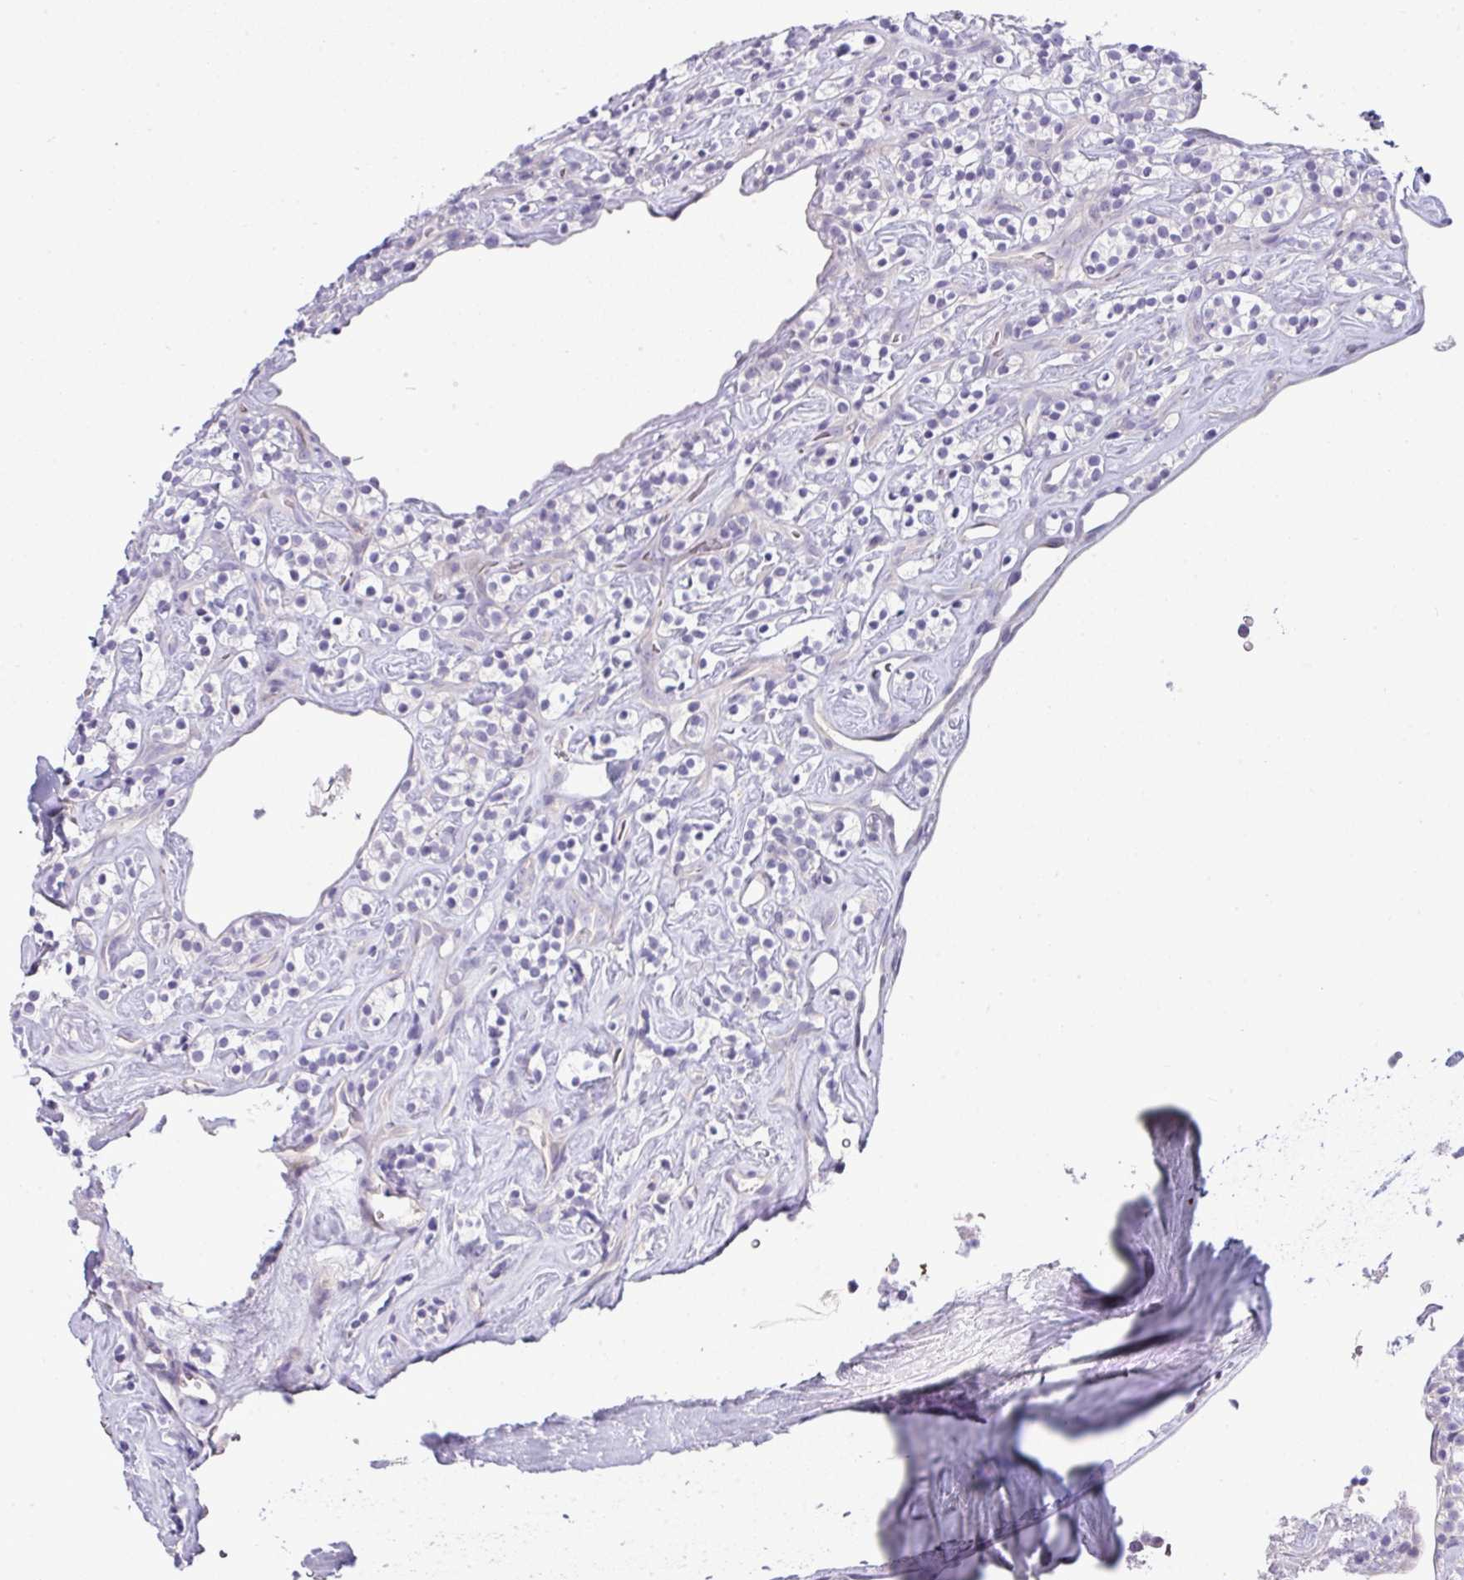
{"staining": {"intensity": "negative", "quantity": "none", "location": "none"}, "tissue": "renal cancer", "cell_type": "Tumor cells", "image_type": "cancer", "snomed": [{"axis": "morphology", "description": "Adenocarcinoma, NOS"}, {"axis": "topography", "description": "Kidney"}], "caption": "Photomicrograph shows no protein expression in tumor cells of renal cancer (adenocarcinoma) tissue.", "gene": "ACAP3", "patient": {"sex": "male", "age": 77}}